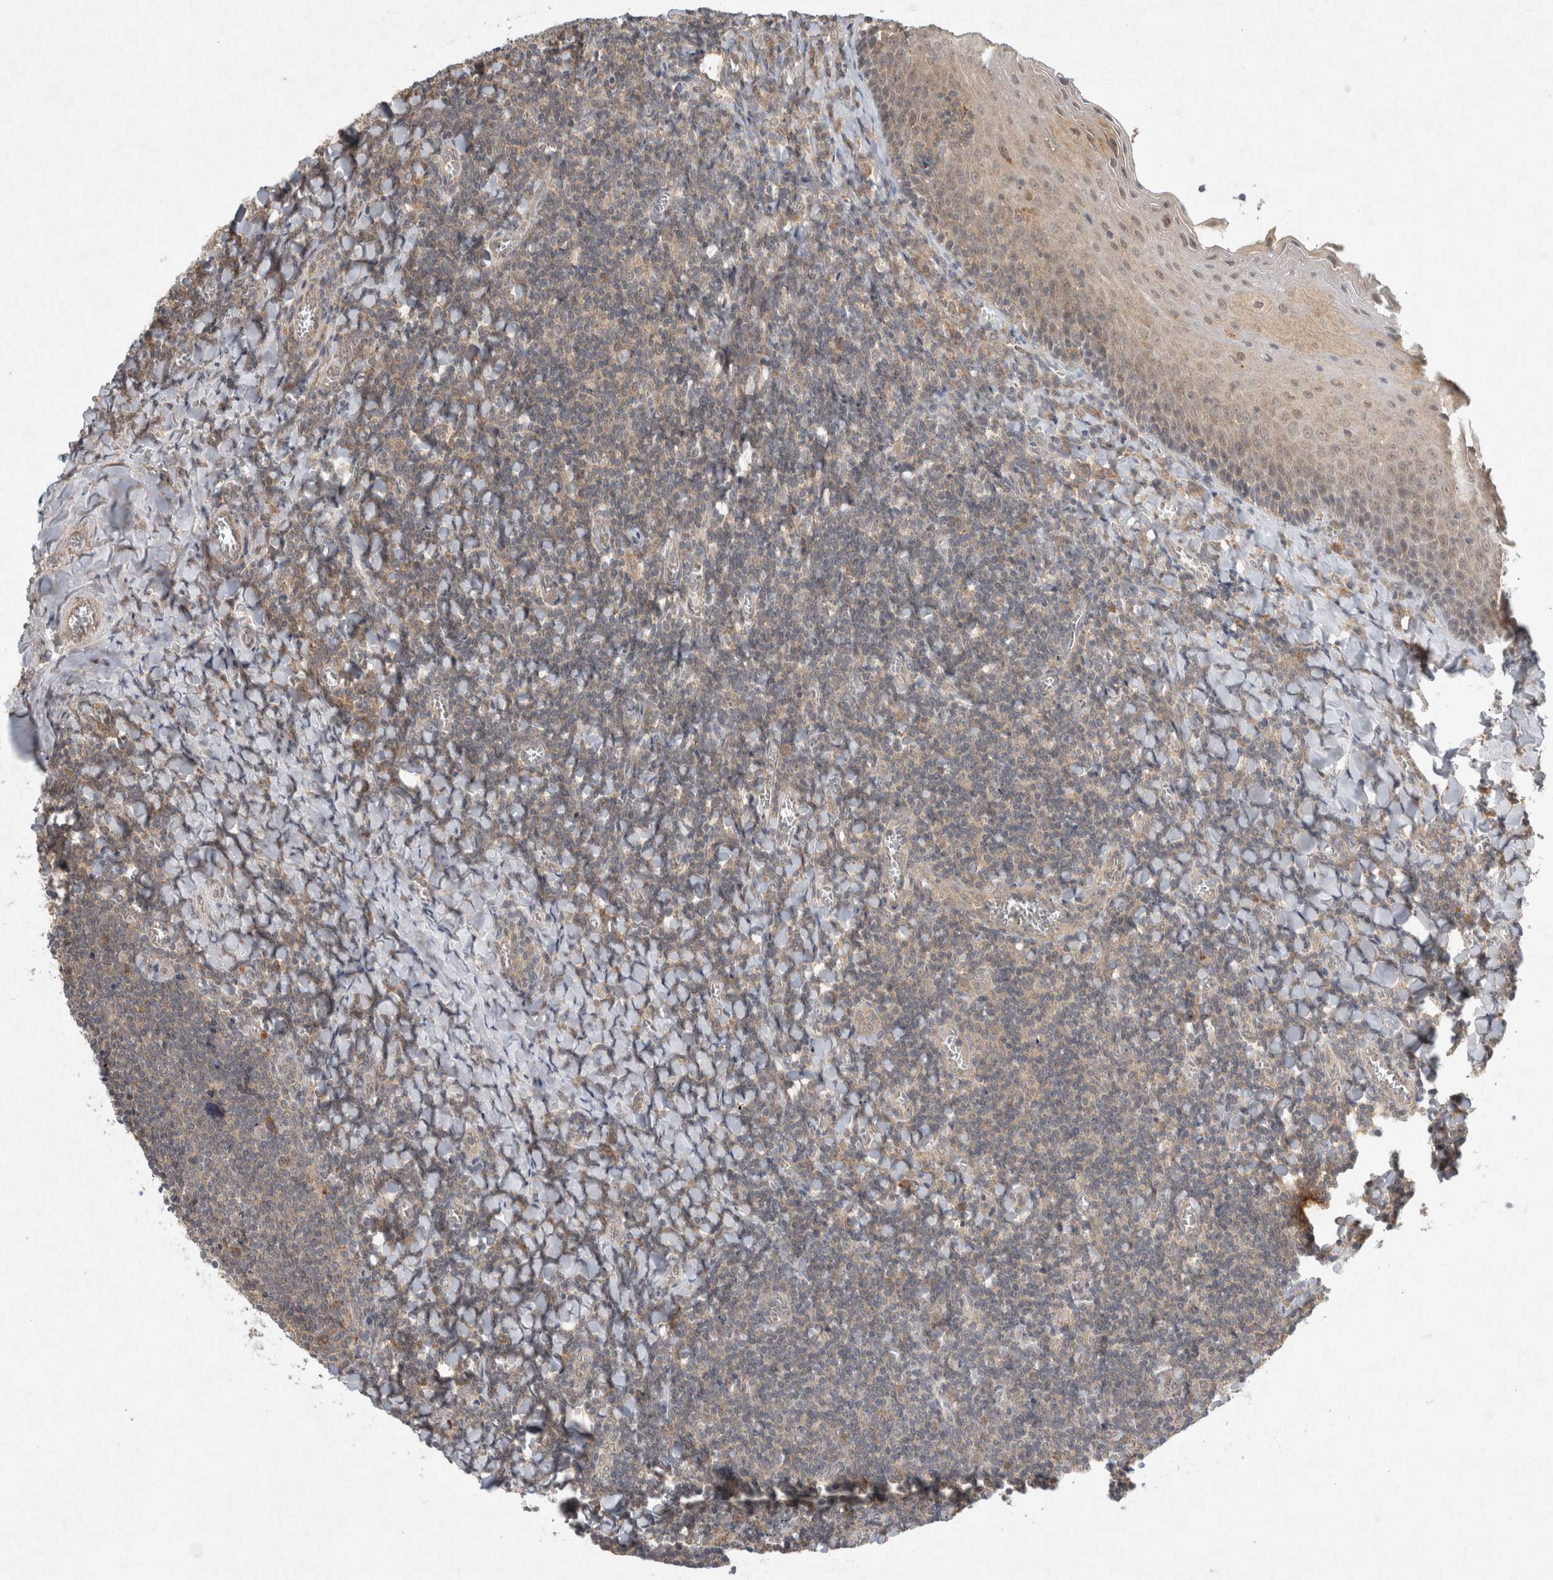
{"staining": {"intensity": "negative", "quantity": "none", "location": "none"}, "tissue": "tonsil", "cell_type": "Germinal center cells", "image_type": "normal", "snomed": [{"axis": "morphology", "description": "Normal tissue, NOS"}, {"axis": "topography", "description": "Tonsil"}], "caption": "The IHC histopathology image has no significant staining in germinal center cells of tonsil. (DAB (3,3'-diaminobenzidine) immunohistochemistry visualized using brightfield microscopy, high magnification).", "gene": "LOXL2", "patient": {"sex": "male", "age": 27}}